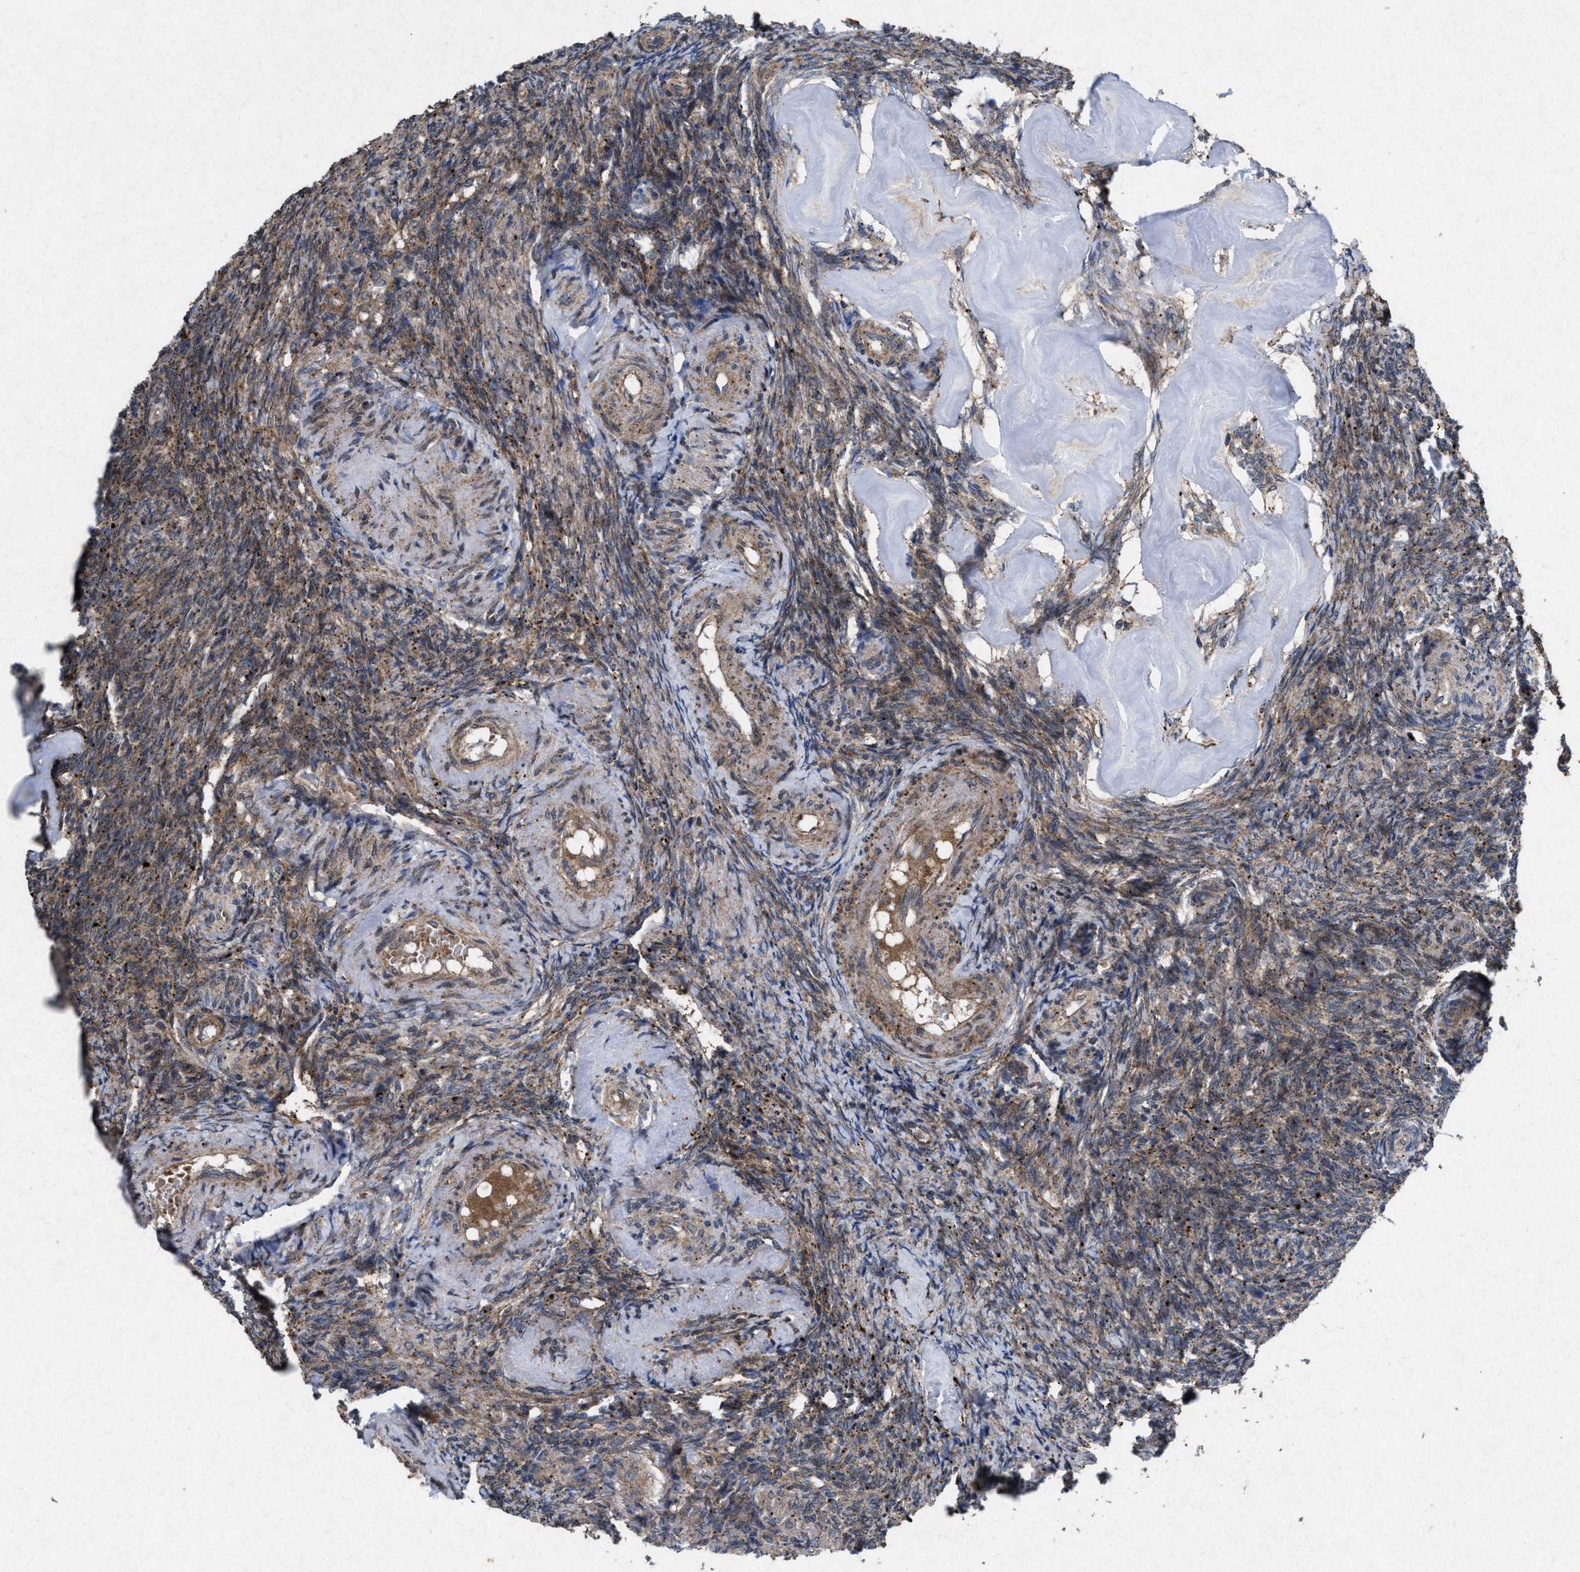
{"staining": {"intensity": "moderate", "quantity": ">75%", "location": "cytoplasmic/membranous"}, "tissue": "ovary", "cell_type": "Follicle cells", "image_type": "normal", "snomed": [{"axis": "morphology", "description": "Normal tissue, NOS"}, {"axis": "topography", "description": "Ovary"}], "caption": "Follicle cells display medium levels of moderate cytoplasmic/membranous staining in about >75% of cells in unremarkable ovary.", "gene": "MSI2", "patient": {"sex": "female", "age": 41}}